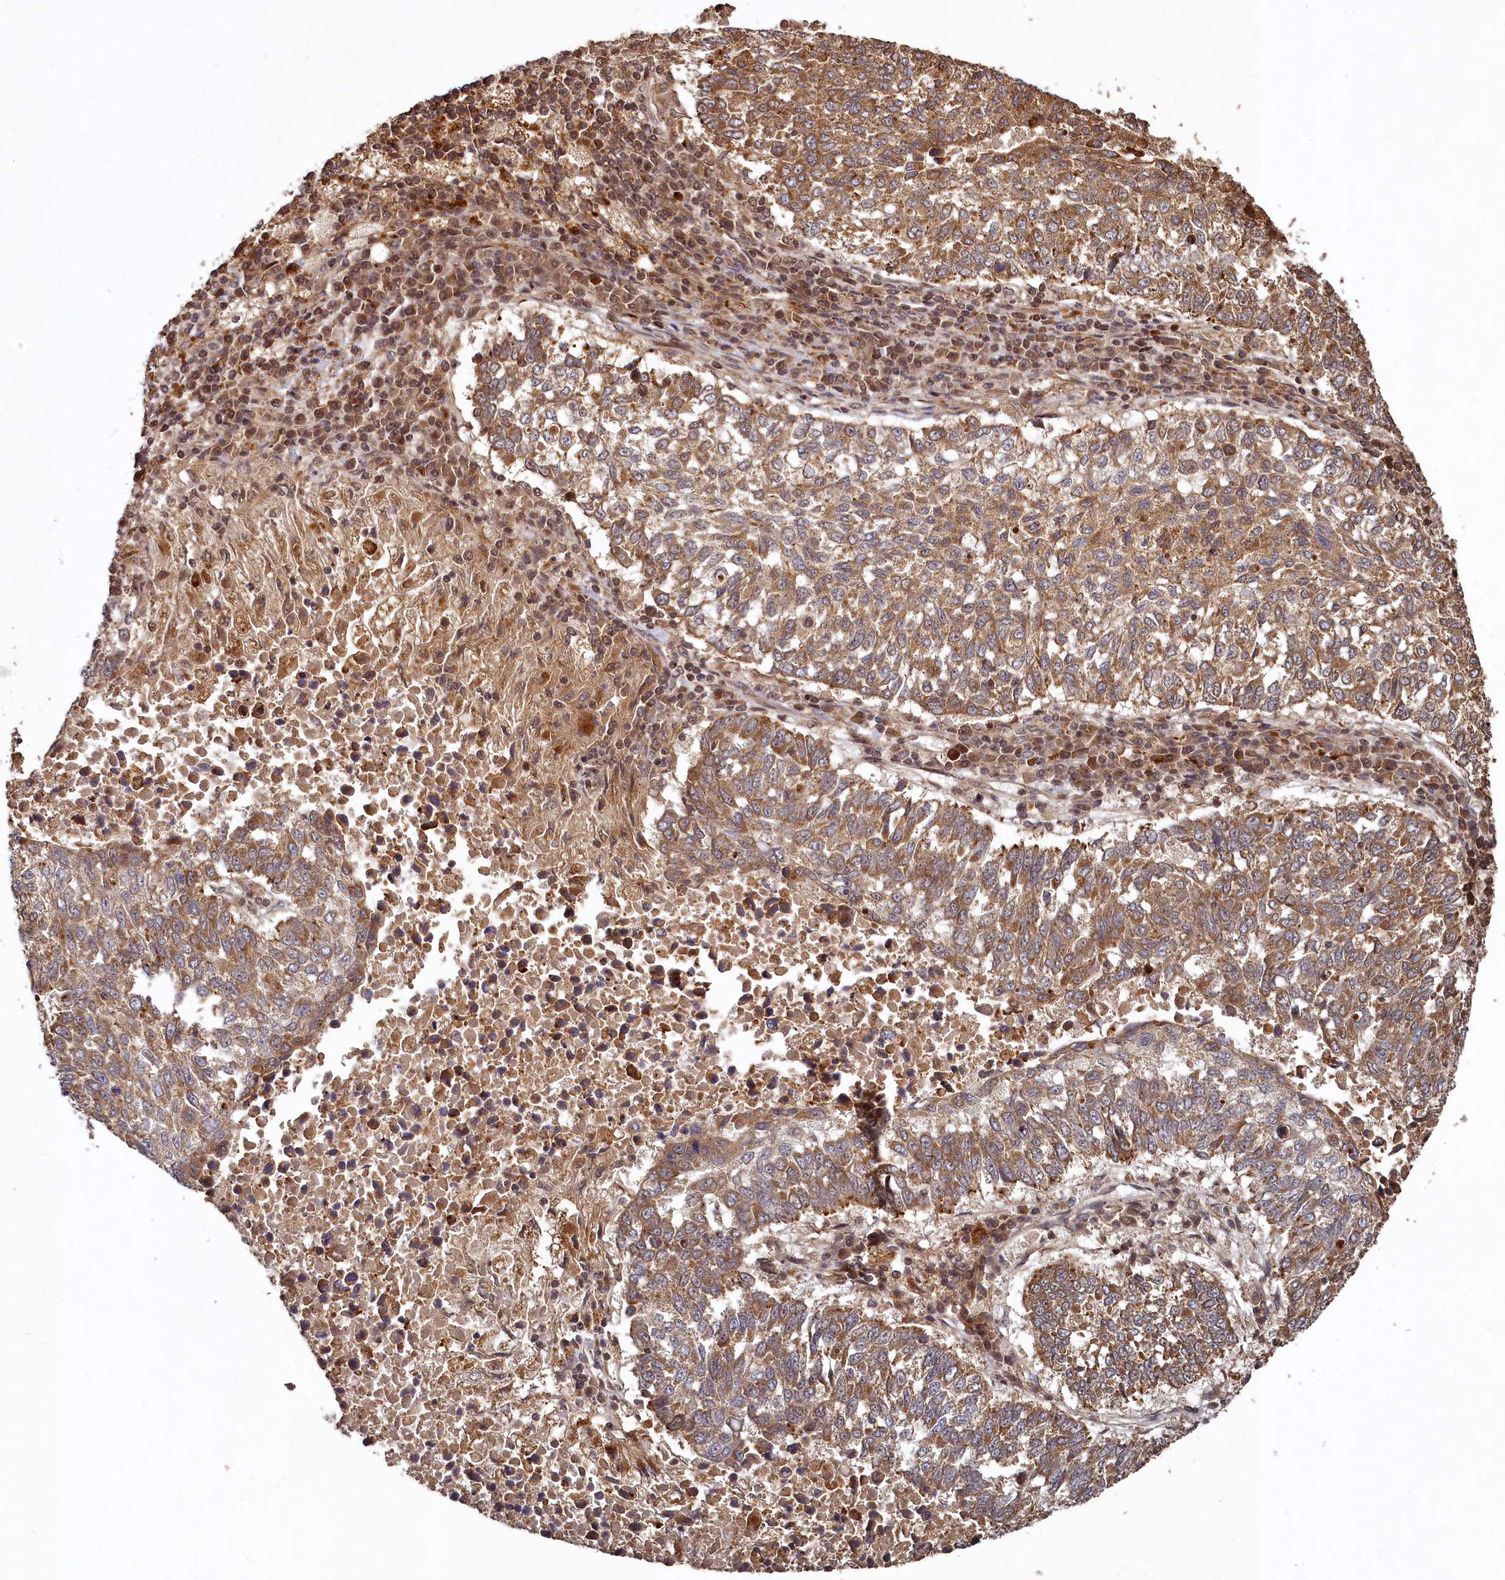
{"staining": {"intensity": "moderate", "quantity": ">75%", "location": "cytoplasmic/membranous"}, "tissue": "lung cancer", "cell_type": "Tumor cells", "image_type": "cancer", "snomed": [{"axis": "morphology", "description": "Squamous cell carcinoma, NOS"}, {"axis": "topography", "description": "Lung"}], "caption": "This micrograph shows IHC staining of lung cancer (squamous cell carcinoma), with medium moderate cytoplasmic/membranous expression in approximately >75% of tumor cells.", "gene": "TRIM23", "patient": {"sex": "male", "age": 73}}